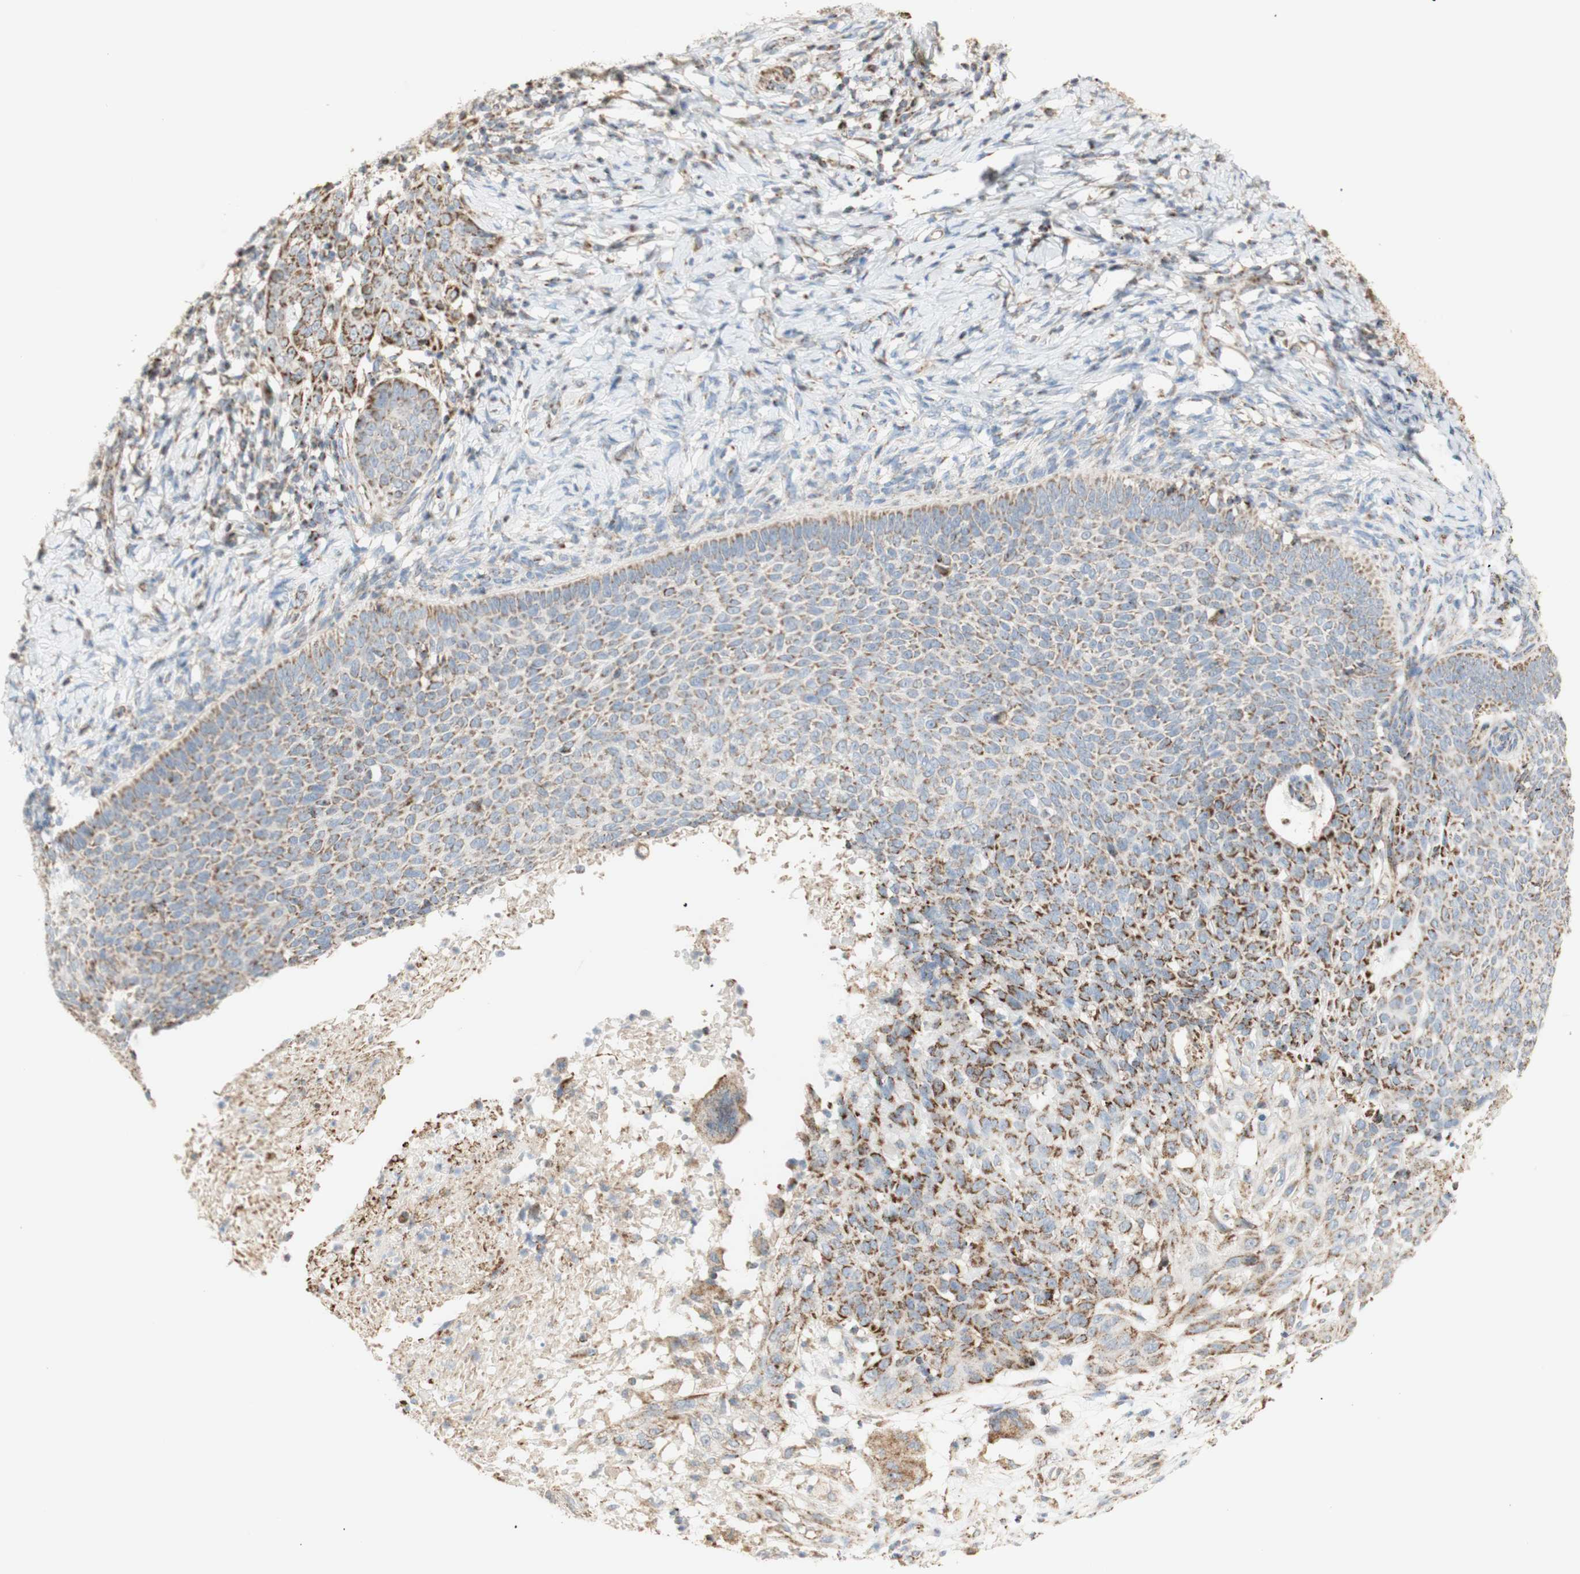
{"staining": {"intensity": "weak", "quantity": ">75%", "location": "cytoplasmic/membranous"}, "tissue": "skin cancer", "cell_type": "Tumor cells", "image_type": "cancer", "snomed": [{"axis": "morphology", "description": "Normal tissue, NOS"}, {"axis": "morphology", "description": "Basal cell carcinoma"}, {"axis": "topography", "description": "Skin"}], "caption": "A histopathology image of skin cancer (basal cell carcinoma) stained for a protein shows weak cytoplasmic/membranous brown staining in tumor cells.", "gene": "LETM1", "patient": {"sex": "male", "age": 87}}